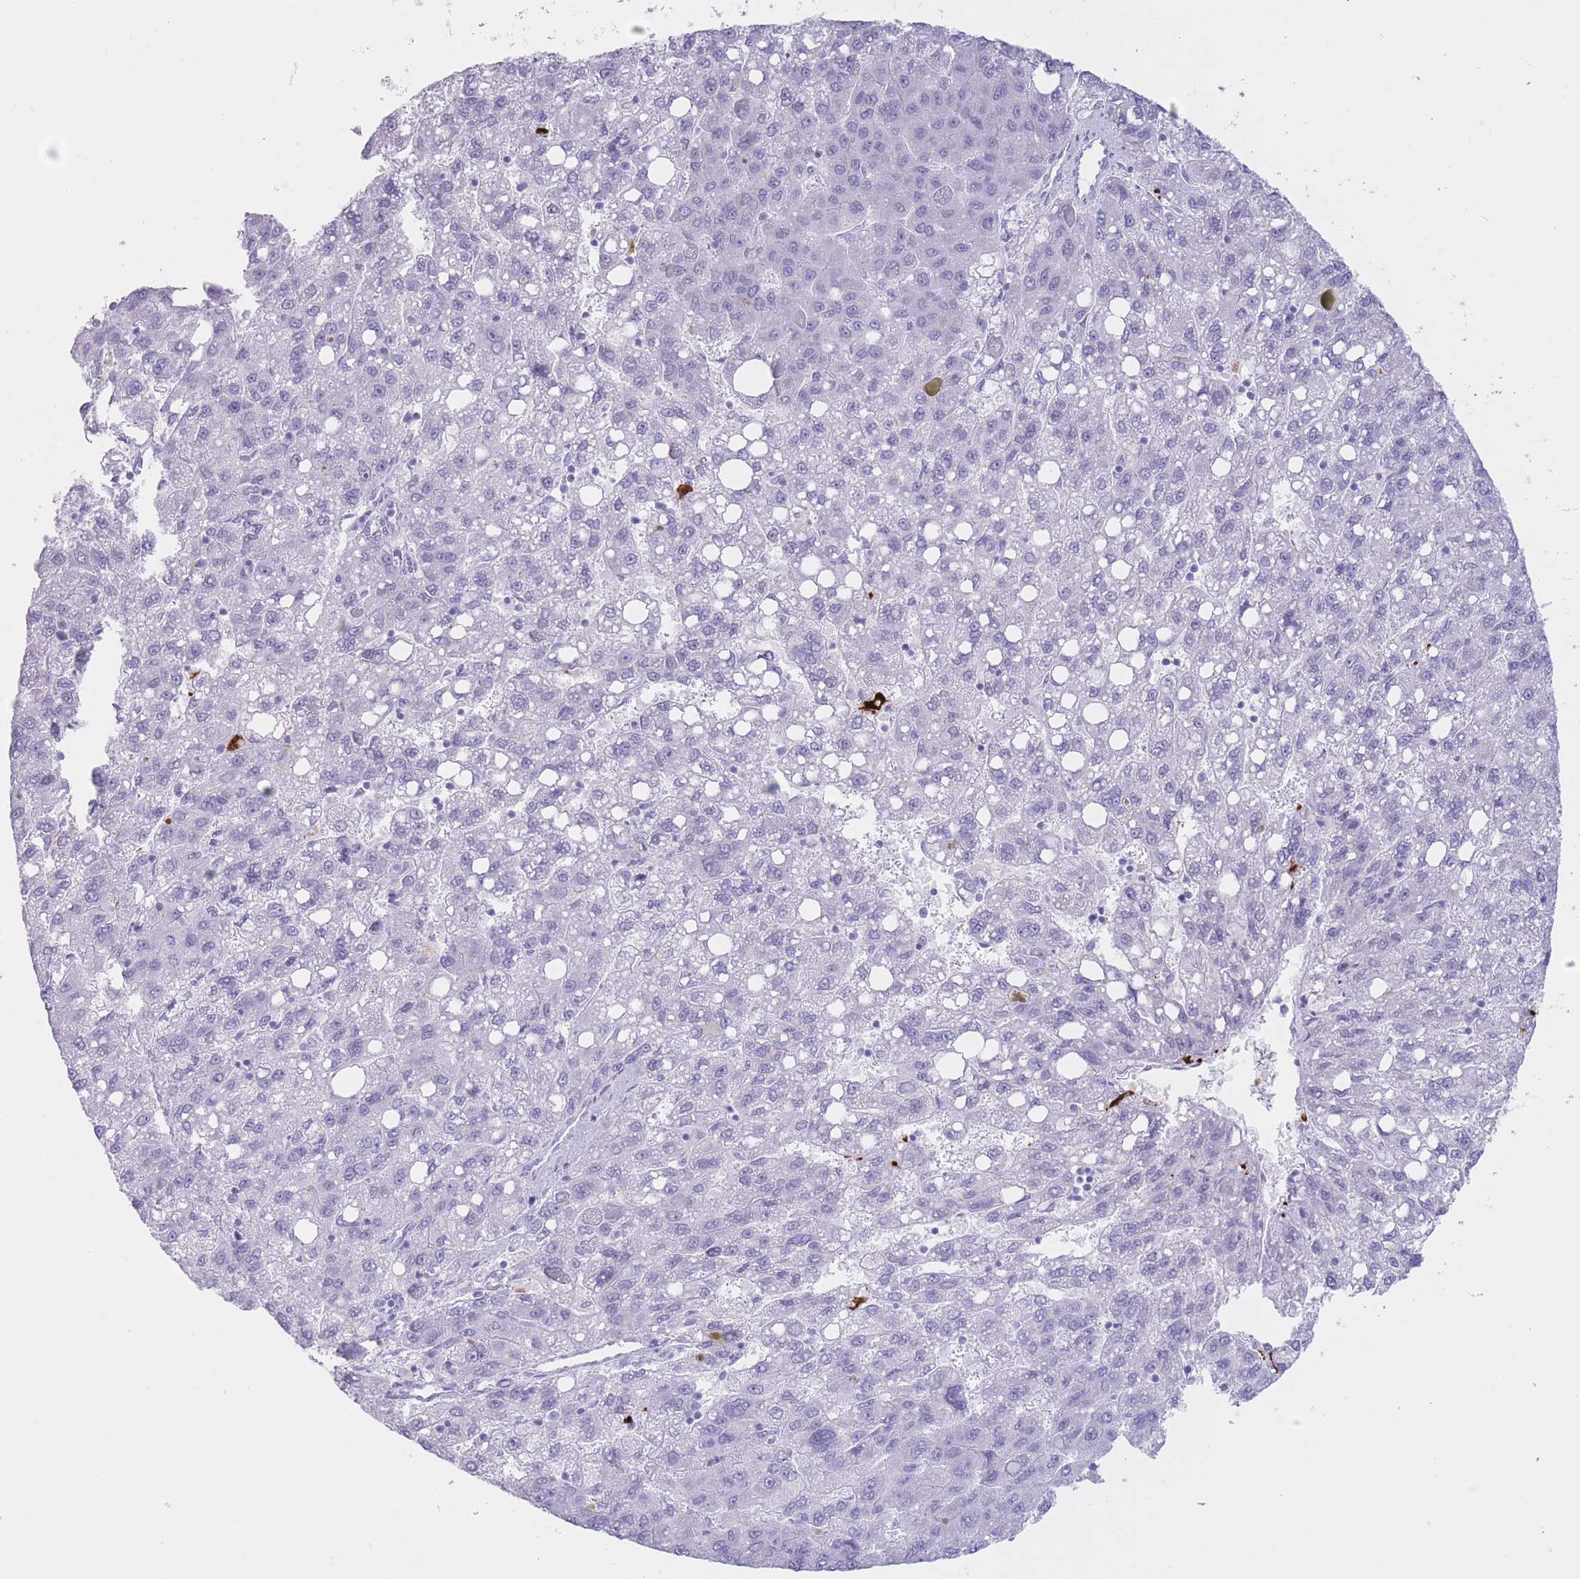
{"staining": {"intensity": "negative", "quantity": "none", "location": "none"}, "tissue": "liver cancer", "cell_type": "Tumor cells", "image_type": "cancer", "snomed": [{"axis": "morphology", "description": "Carcinoma, Hepatocellular, NOS"}, {"axis": "topography", "description": "Liver"}], "caption": "Tumor cells are negative for protein expression in human liver cancer (hepatocellular carcinoma).", "gene": "OR4F21", "patient": {"sex": "female", "age": 82}}